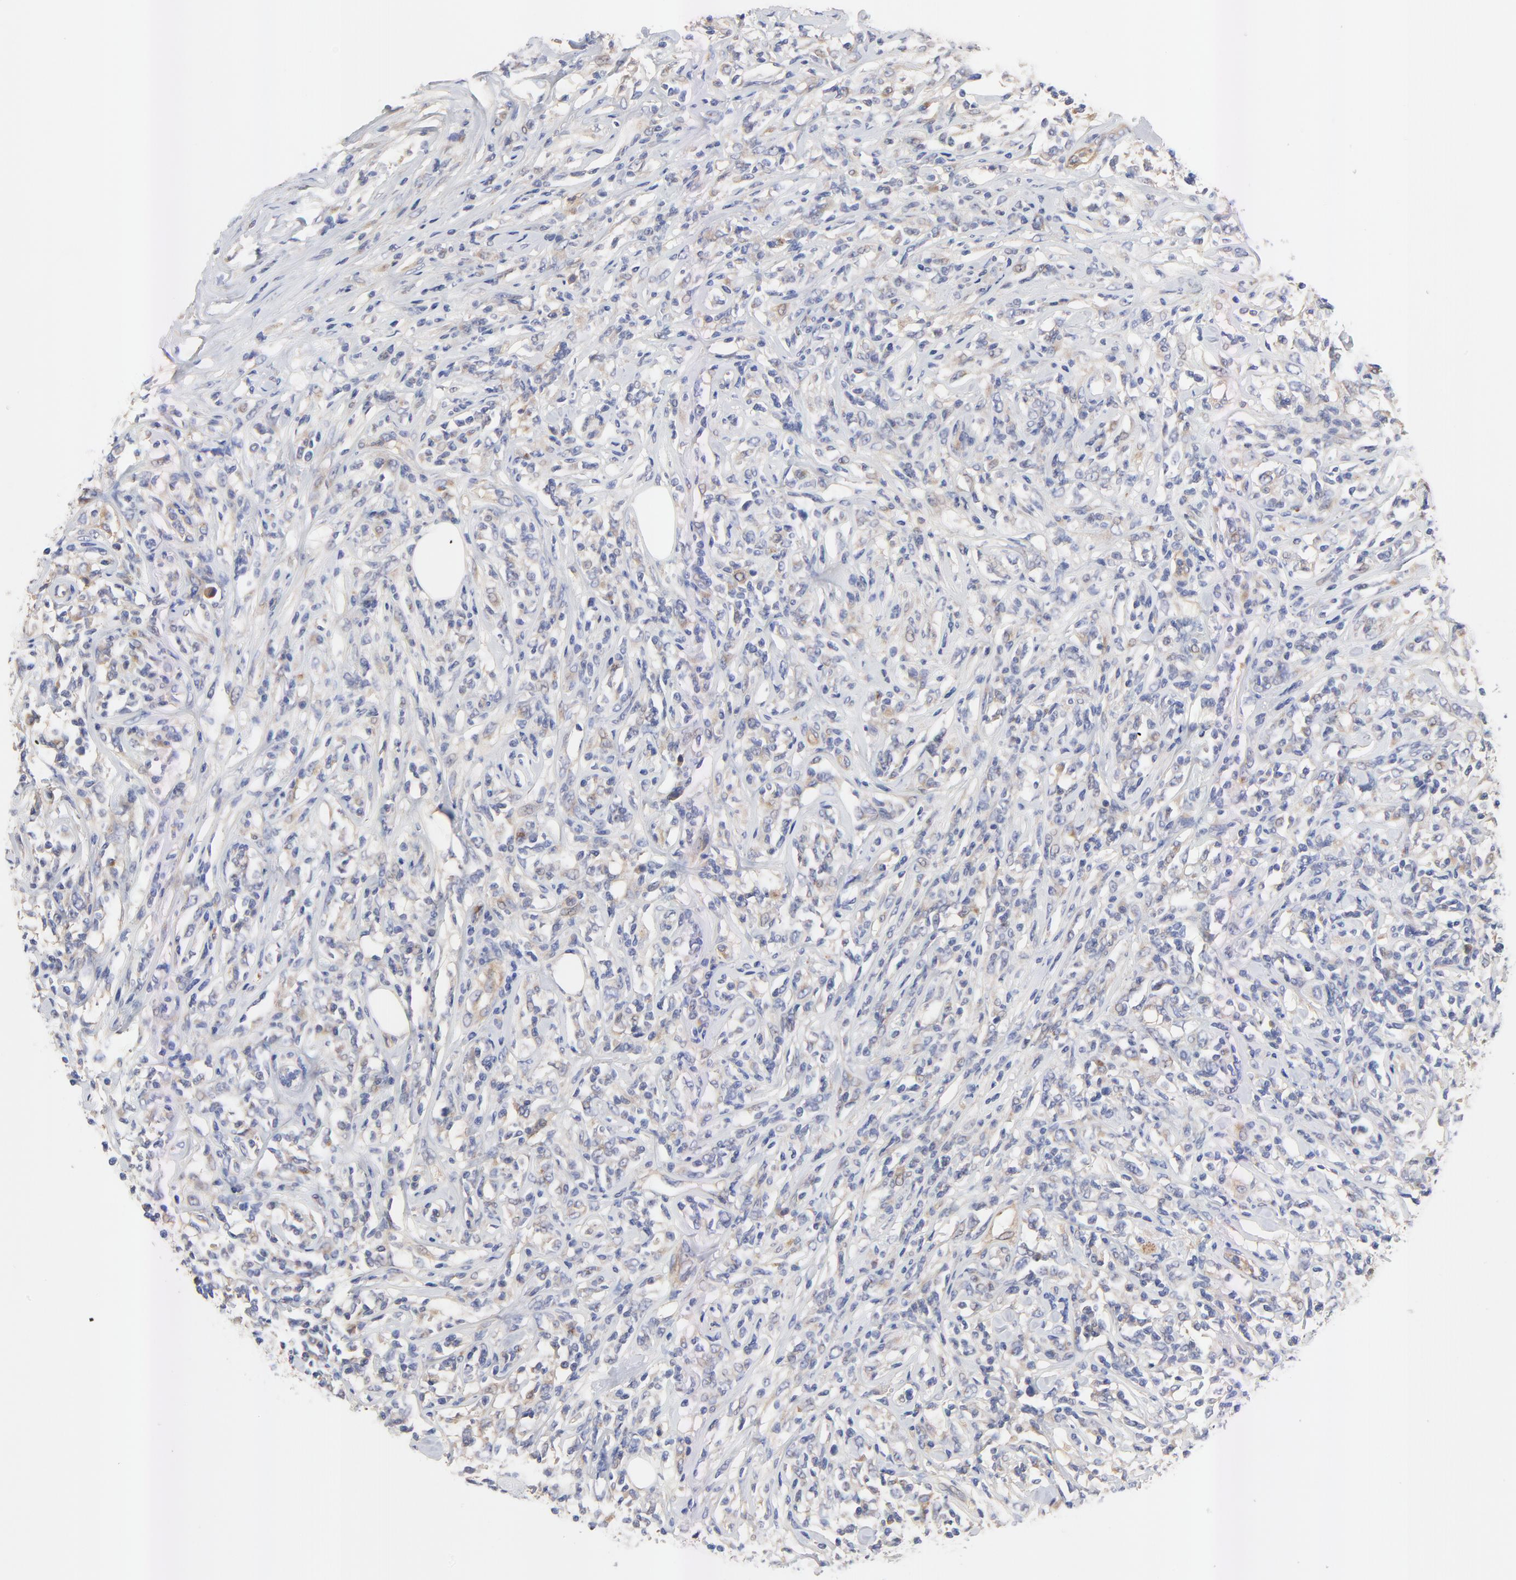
{"staining": {"intensity": "weak", "quantity": "<25%", "location": "cytoplasmic/membranous"}, "tissue": "lymphoma", "cell_type": "Tumor cells", "image_type": "cancer", "snomed": [{"axis": "morphology", "description": "Malignant lymphoma, non-Hodgkin's type, High grade"}, {"axis": "topography", "description": "Lymph node"}], "caption": "Tumor cells show no significant protein staining in lymphoma.", "gene": "FBXL2", "patient": {"sex": "female", "age": 84}}